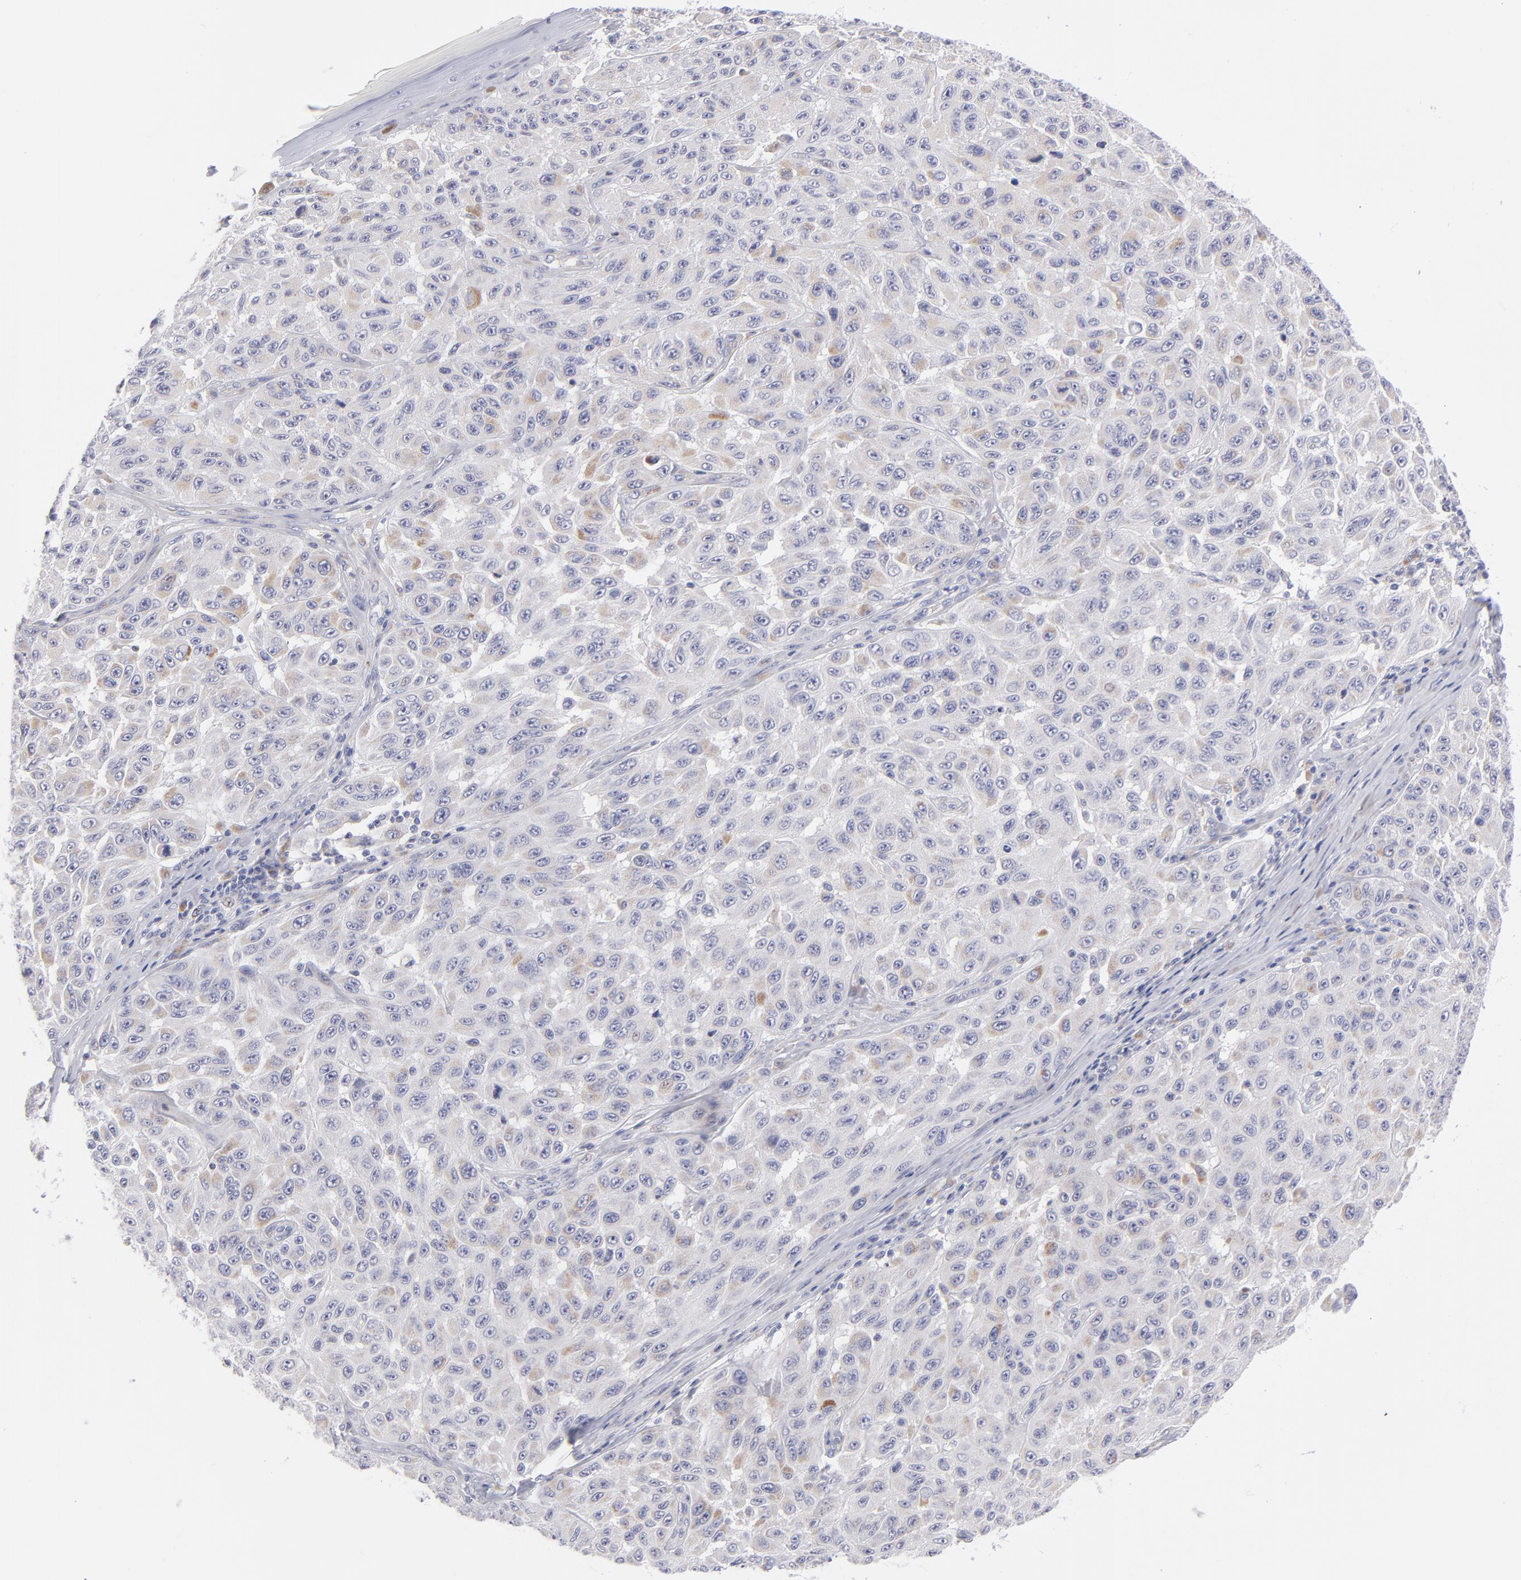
{"staining": {"intensity": "weak", "quantity": "25%-75%", "location": "cytoplasmic/membranous"}, "tissue": "melanoma", "cell_type": "Tumor cells", "image_type": "cancer", "snomed": [{"axis": "morphology", "description": "Malignant melanoma, NOS"}, {"axis": "topography", "description": "Skin"}], "caption": "Weak cytoplasmic/membranous positivity for a protein is present in about 25%-75% of tumor cells of malignant melanoma using immunohistochemistry.", "gene": "MTHFD2", "patient": {"sex": "male", "age": 30}}